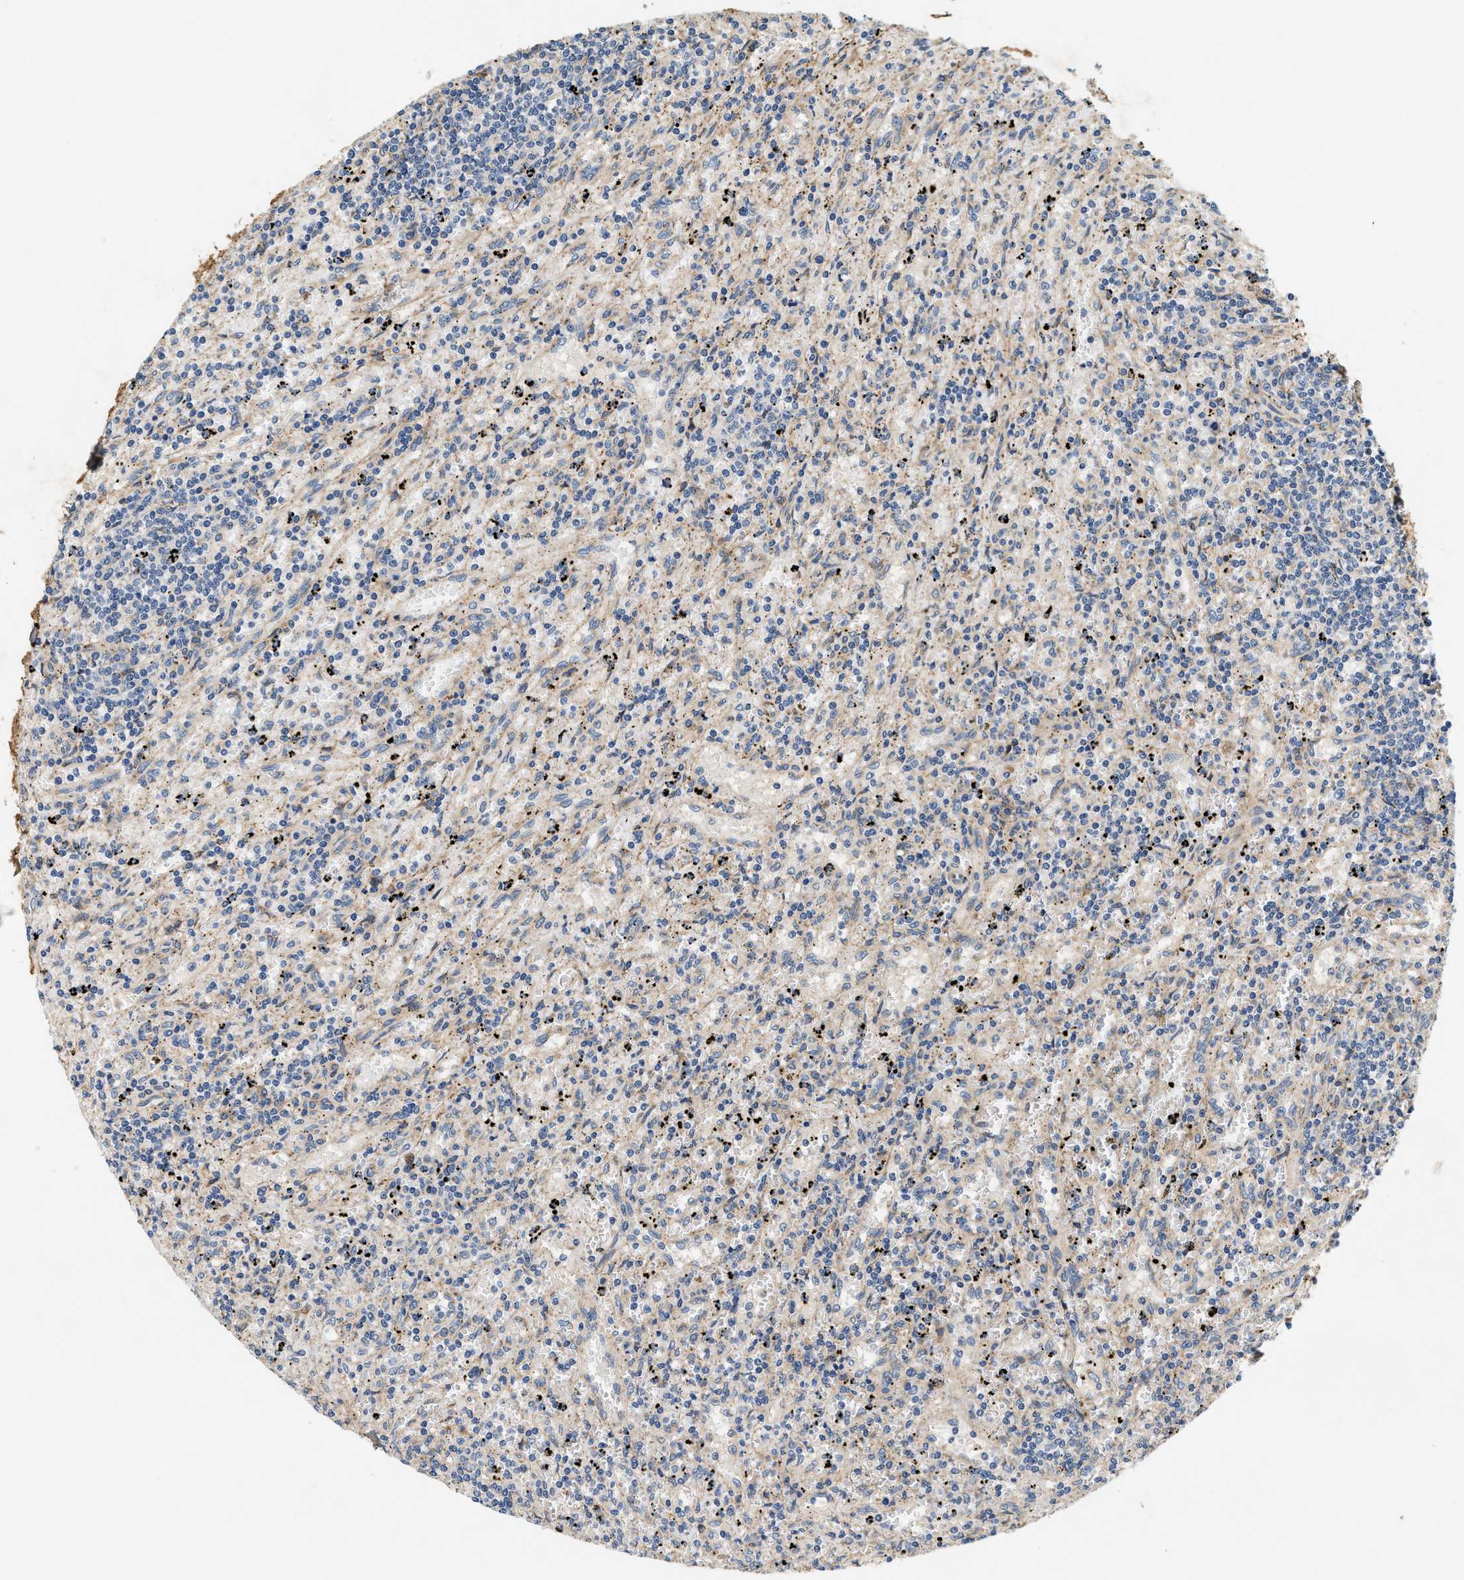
{"staining": {"intensity": "negative", "quantity": "none", "location": "none"}, "tissue": "lymphoma", "cell_type": "Tumor cells", "image_type": "cancer", "snomed": [{"axis": "morphology", "description": "Malignant lymphoma, non-Hodgkin's type, Low grade"}, {"axis": "topography", "description": "Spleen"}], "caption": "A photomicrograph of lymphoma stained for a protein displays no brown staining in tumor cells.", "gene": "DUSP10", "patient": {"sex": "male", "age": 76}}